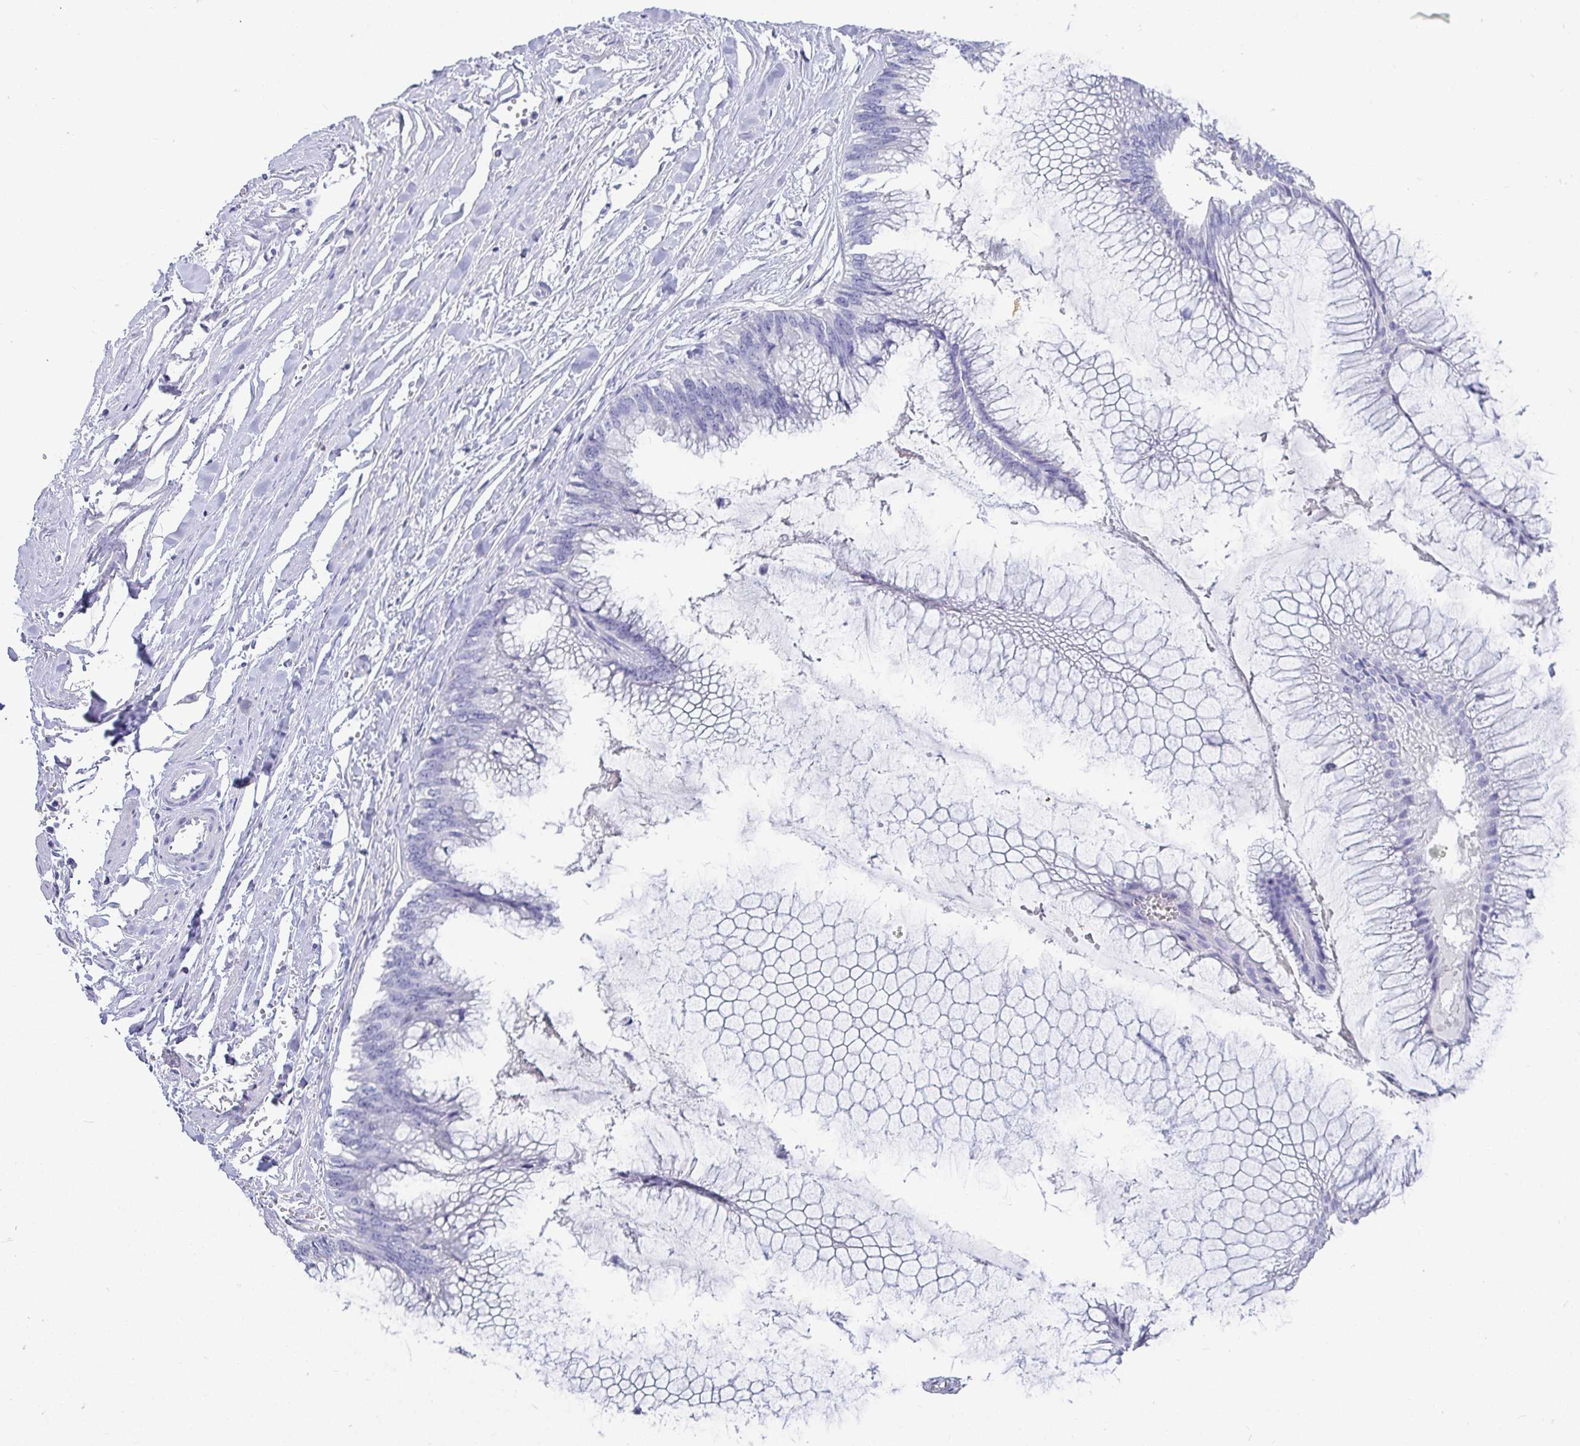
{"staining": {"intensity": "negative", "quantity": "none", "location": "none"}, "tissue": "ovarian cancer", "cell_type": "Tumor cells", "image_type": "cancer", "snomed": [{"axis": "morphology", "description": "Cystadenocarcinoma, mucinous, NOS"}, {"axis": "topography", "description": "Ovary"}], "caption": "Tumor cells show no significant protein expression in ovarian mucinous cystadenocarcinoma.", "gene": "TMEM241", "patient": {"sex": "female", "age": 44}}